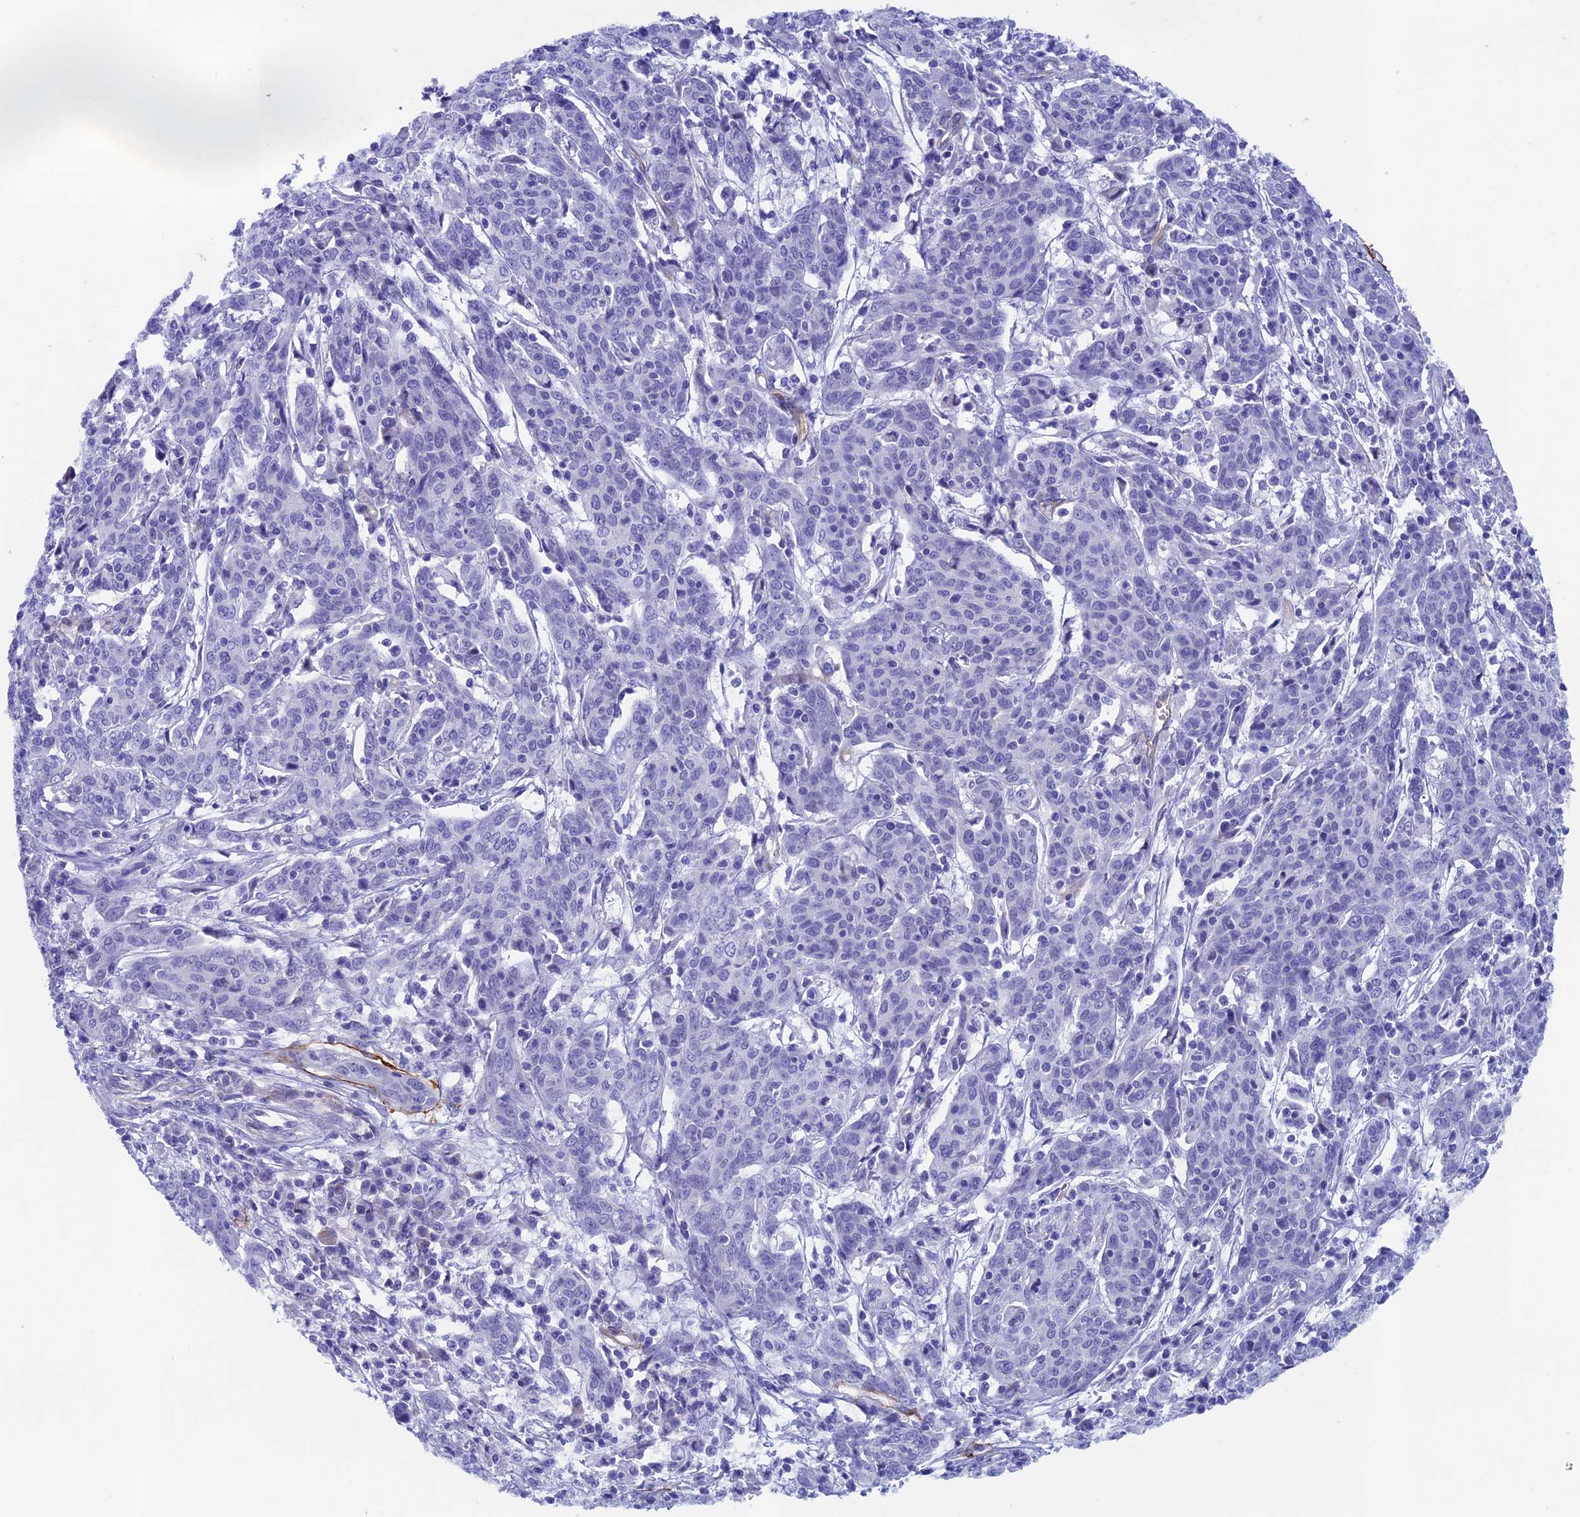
{"staining": {"intensity": "negative", "quantity": "none", "location": "none"}, "tissue": "cervical cancer", "cell_type": "Tumor cells", "image_type": "cancer", "snomed": [{"axis": "morphology", "description": "Squamous cell carcinoma, NOS"}, {"axis": "topography", "description": "Cervix"}], "caption": "Human cervical cancer stained for a protein using immunohistochemistry (IHC) demonstrates no positivity in tumor cells.", "gene": "INSYN1", "patient": {"sex": "female", "age": 67}}